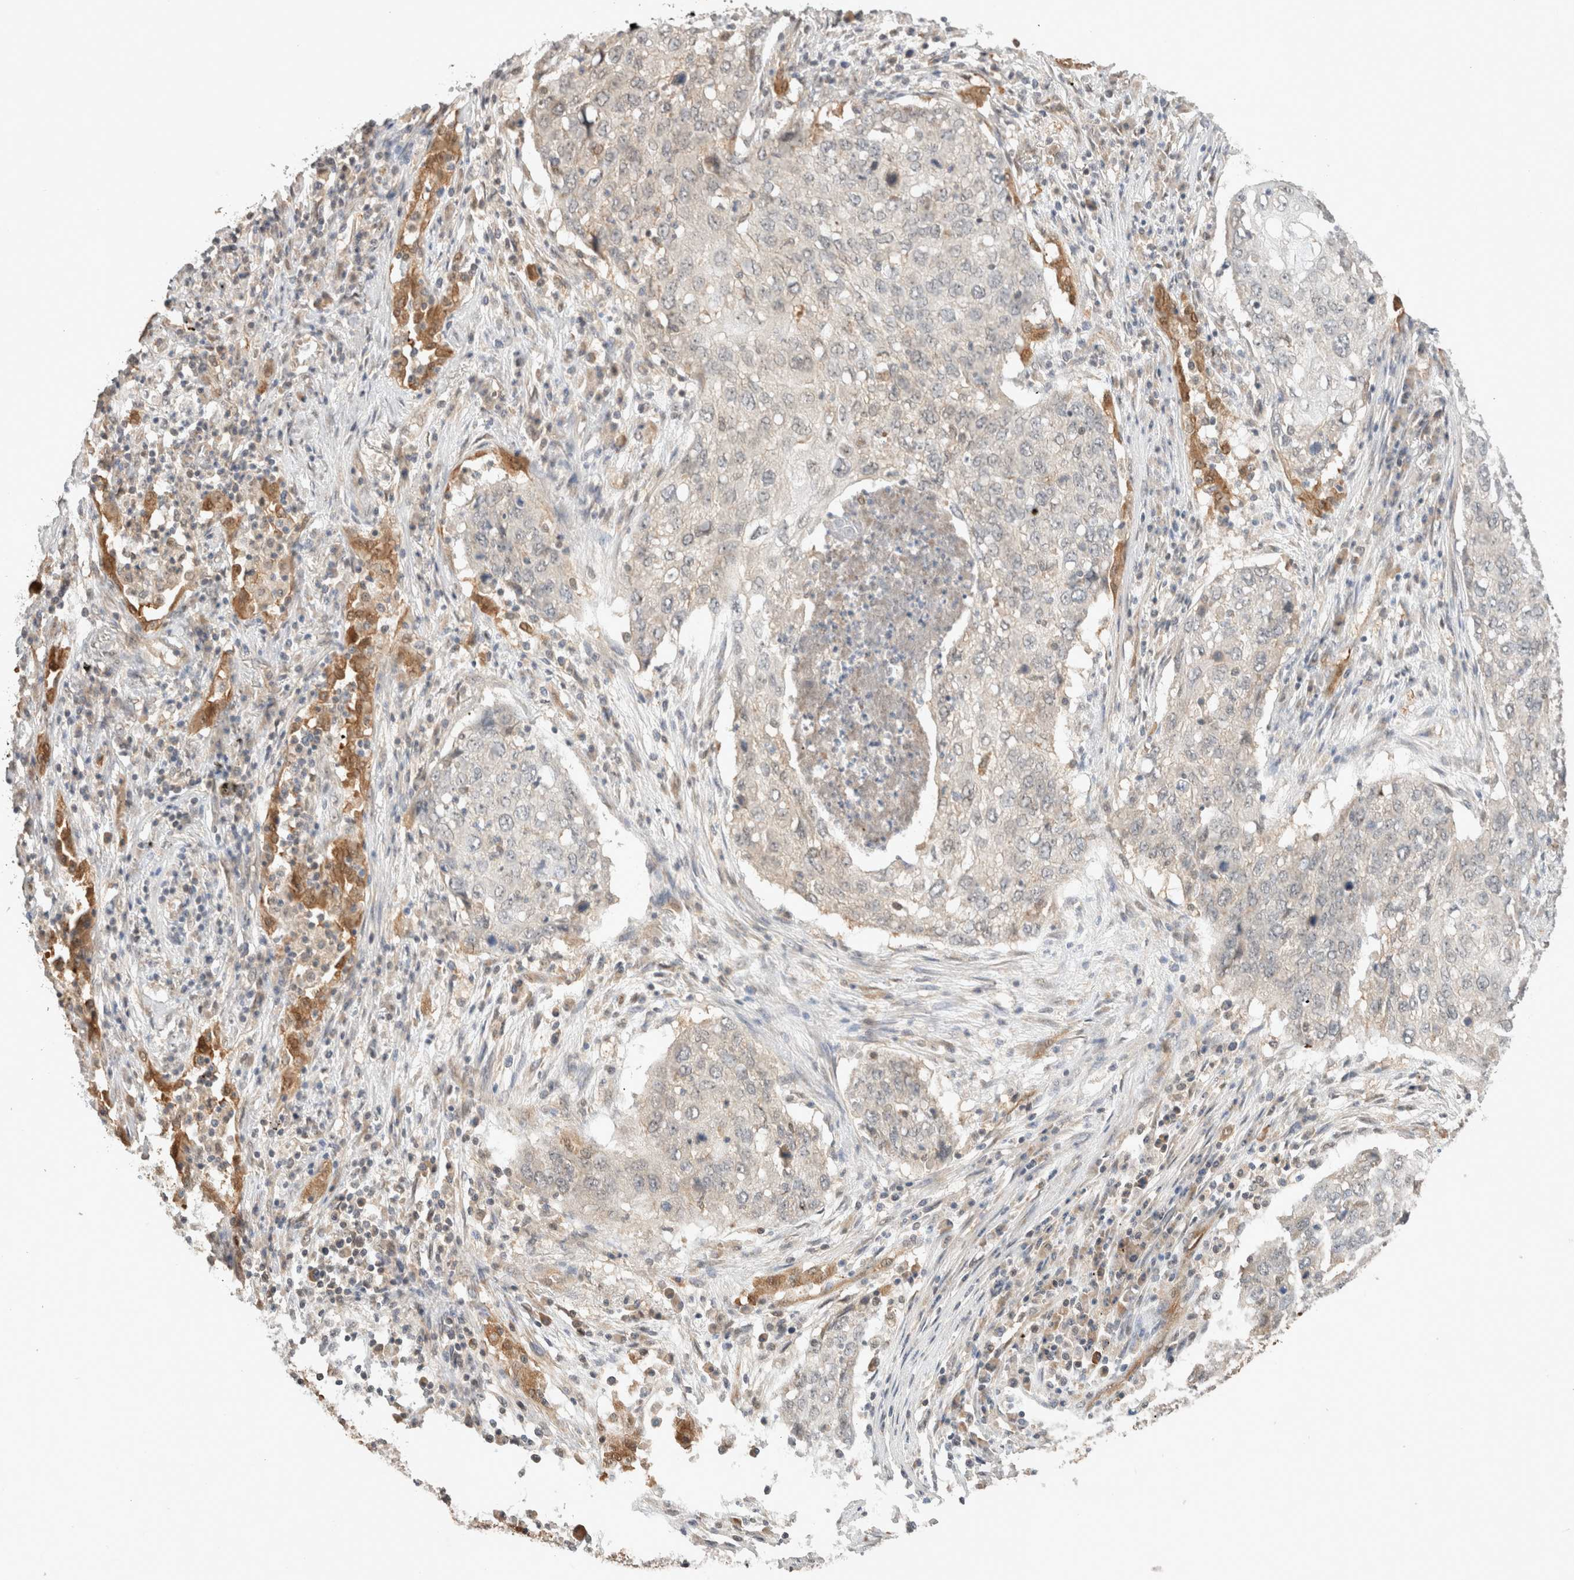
{"staining": {"intensity": "negative", "quantity": "none", "location": "none"}, "tissue": "lung cancer", "cell_type": "Tumor cells", "image_type": "cancer", "snomed": [{"axis": "morphology", "description": "Squamous cell carcinoma, NOS"}, {"axis": "topography", "description": "Lung"}], "caption": "This is an IHC micrograph of lung cancer. There is no expression in tumor cells.", "gene": "CA13", "patient": {"sex": "female", "age": 63}}